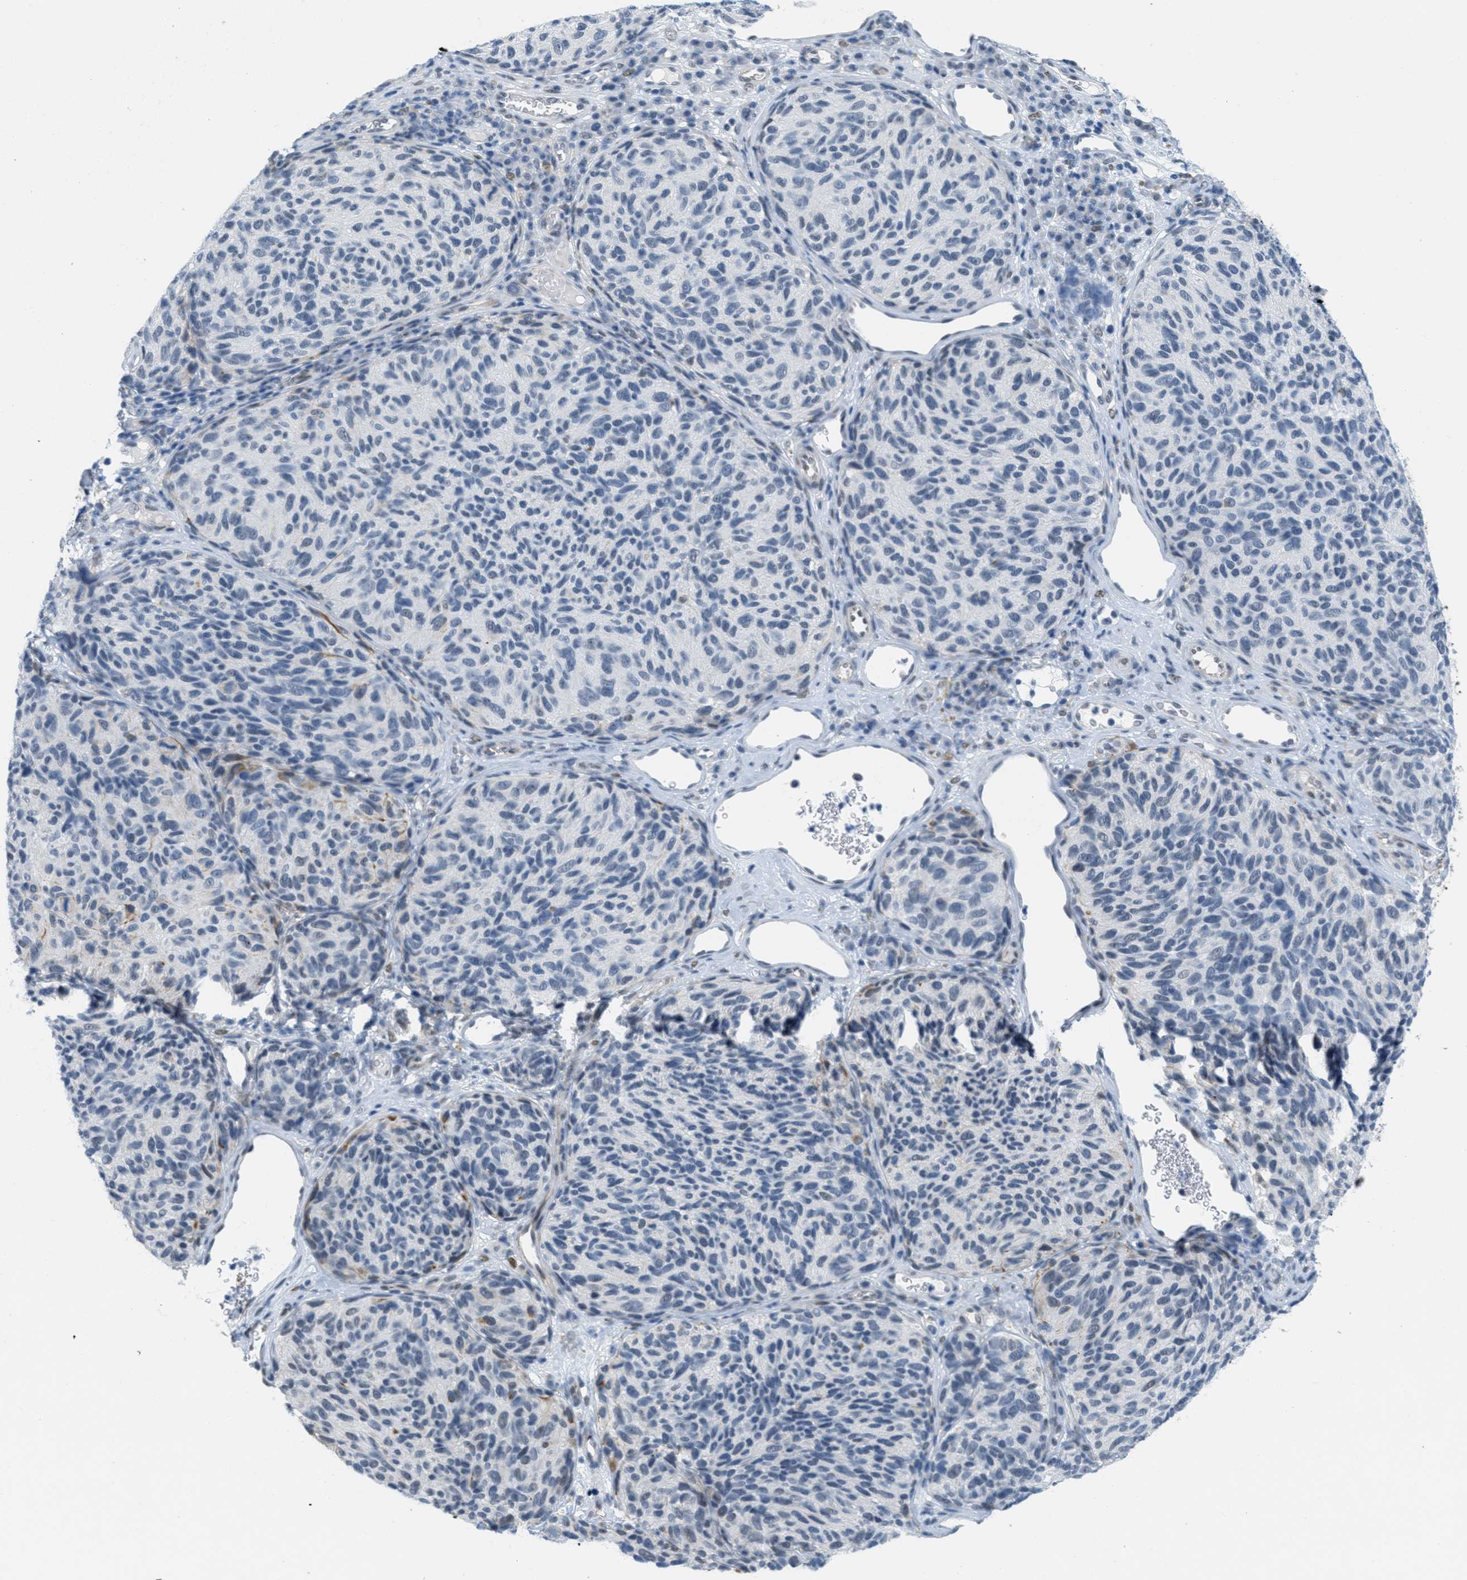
{"staining": {"intensity": "negative", "quantity": "none", "location": "none"}, "tissue": "melanoma", "cell_type": "Tumor cells", "image_type": "cancer", "snomed": [{"axis": "morphology", "description": "Malignant melanoma, NOS"}, {"axis": "topography", "description": "Skin"}], "caption": "Immunohistochemistry (IHC) histopathology image of neoplastic tissue: malignant melanoma stained with DAB (3,3'-diaminobenzidine) shows no significant protein staining in tumor cells.", "gene": "HS3ST2", "patient": {"sex": "female", "age": 73}}